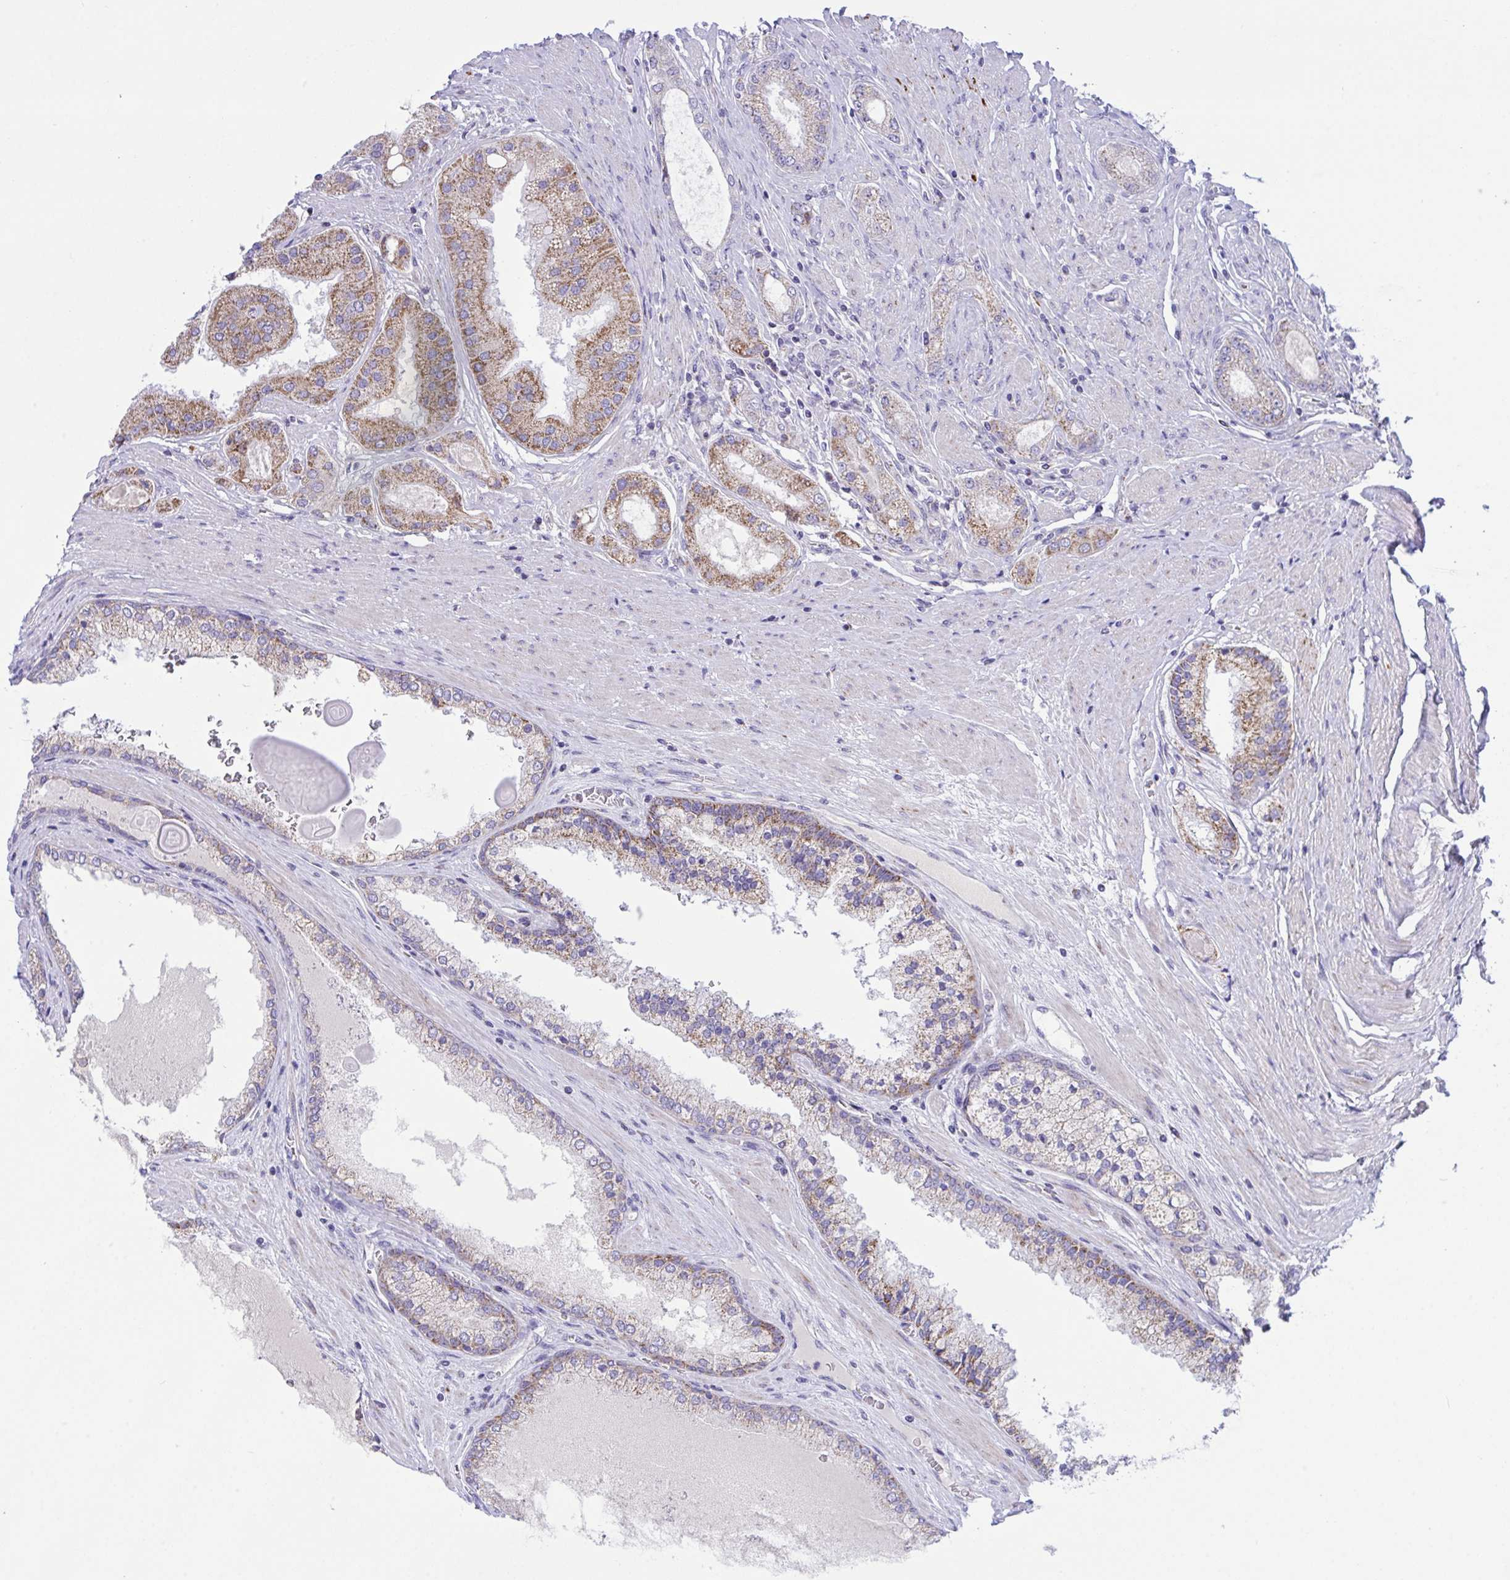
{"staining": {"intensity": "moderate", "quantity": "25%-75%", "location": "cytoplasmic/membranous"}, "tissue": "prostate cancer", "cell_type": "Tumor cells", "image_type": "cancer", "snomed": [{"axis": "morphology", "description": "Adenocarcinoma, High grade"}, {"axis": "topography", "description": "Prostate"}], "caption": "IHC of human prostate cancer demonstrates medium levels of moderate cytoplasmic/membranous positivity in approximately 25%-75% of tumor cells. (Brightfield microscopy of DAB IHC at high magnification).", "gene": "DTX3", "patient": {"sex": "male", "age": 67}}